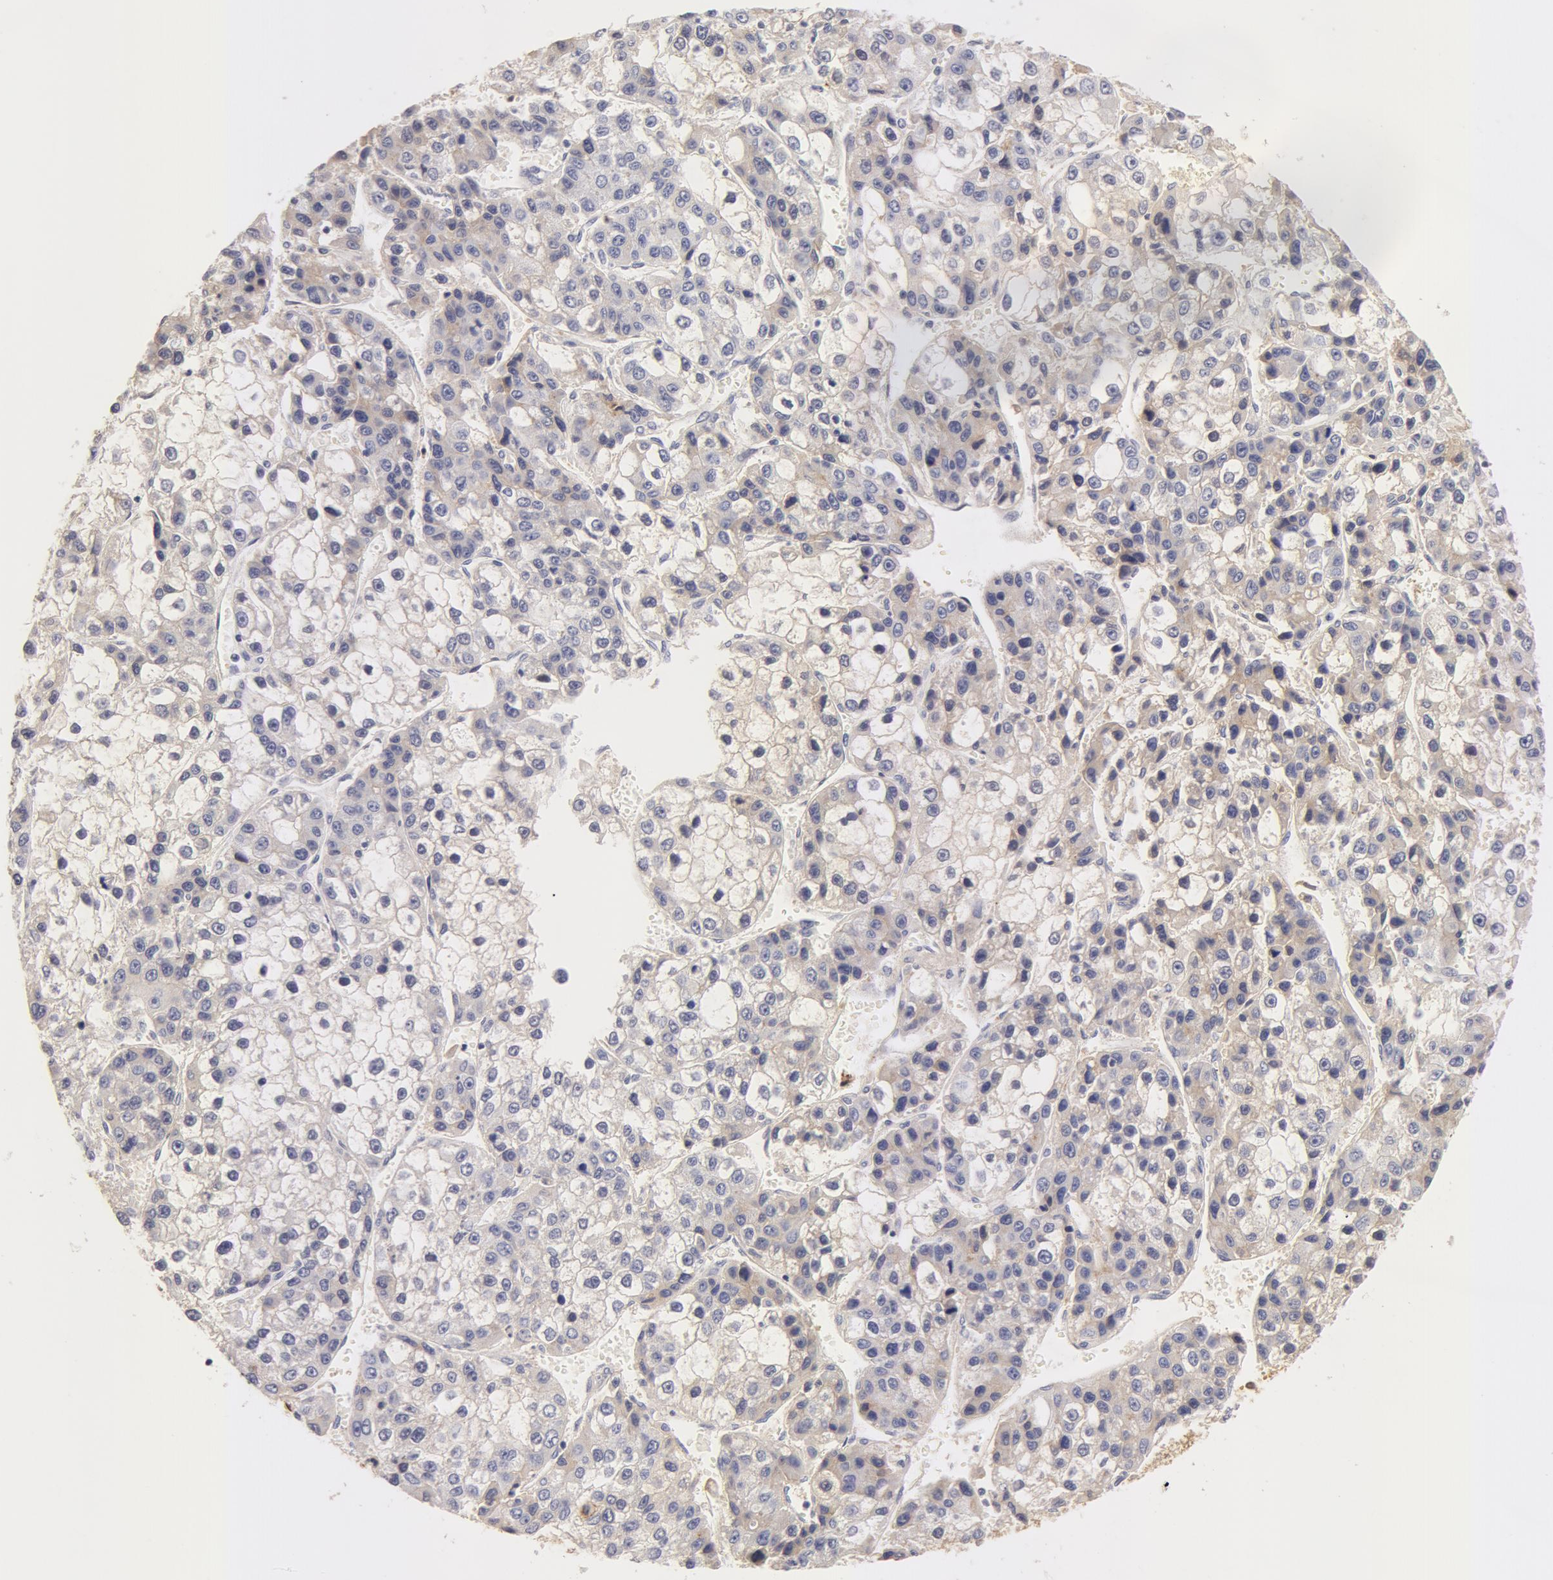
{"staining": {"intensity": "moderate", "quantity": "25%-75%", "location": "cytoplasmic/membranous,nuclear"}, "tissue": "liver cancer", "cell_type": "Tumor cells", "image_type": "cancer", "snomed": [{"axis": "morphology", "description": "Carcinoma, Hepatocellular, NOS"}, {"axis": "topography", "description": "Liver"}], "caption": "Human liver cancer stained with a protein marker displays moderate staining in tumor cells.", "gene": "GC", "patient": {"sex": "female", "age": 66}}